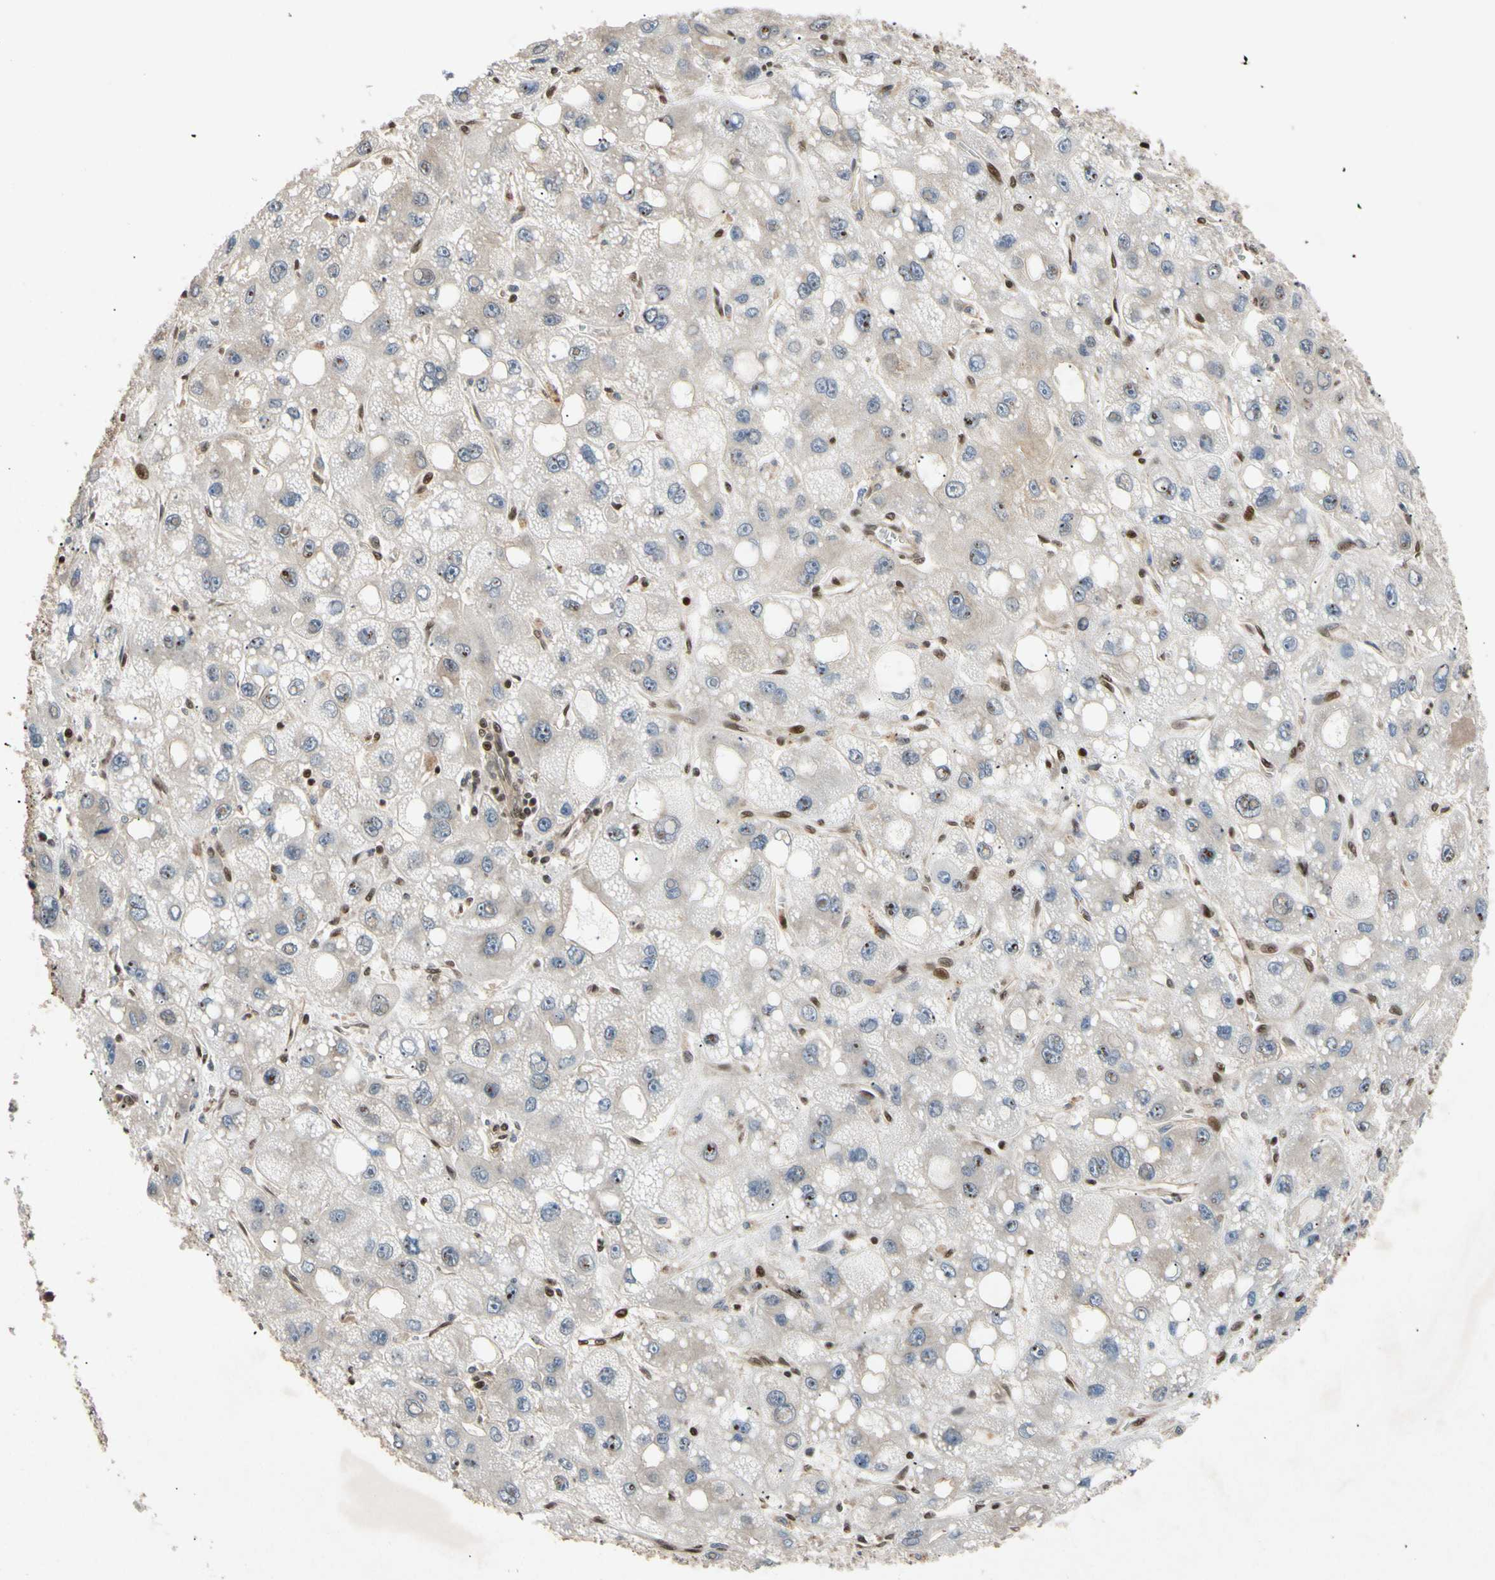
{"staining": {"intensity": "negative", "quantity": "none", "location": "none"}, "tissue": "liver cancer", "cell_type": "Tumor cells", "image_type": "cancer", "snomed": [{"axis": "morphology", "description": "Carcinoma, Hepatocellular, NOS"}, {"axis": "topography", "description": "Liver"}], "caption": "DAB (3,3'-diaminobenzidine) immunohistochemical staining of liver cancer reveals no significant staining in tumor cells.", "gene": "EIF1AX", "patient": {"sex": "male", "age": 55}}